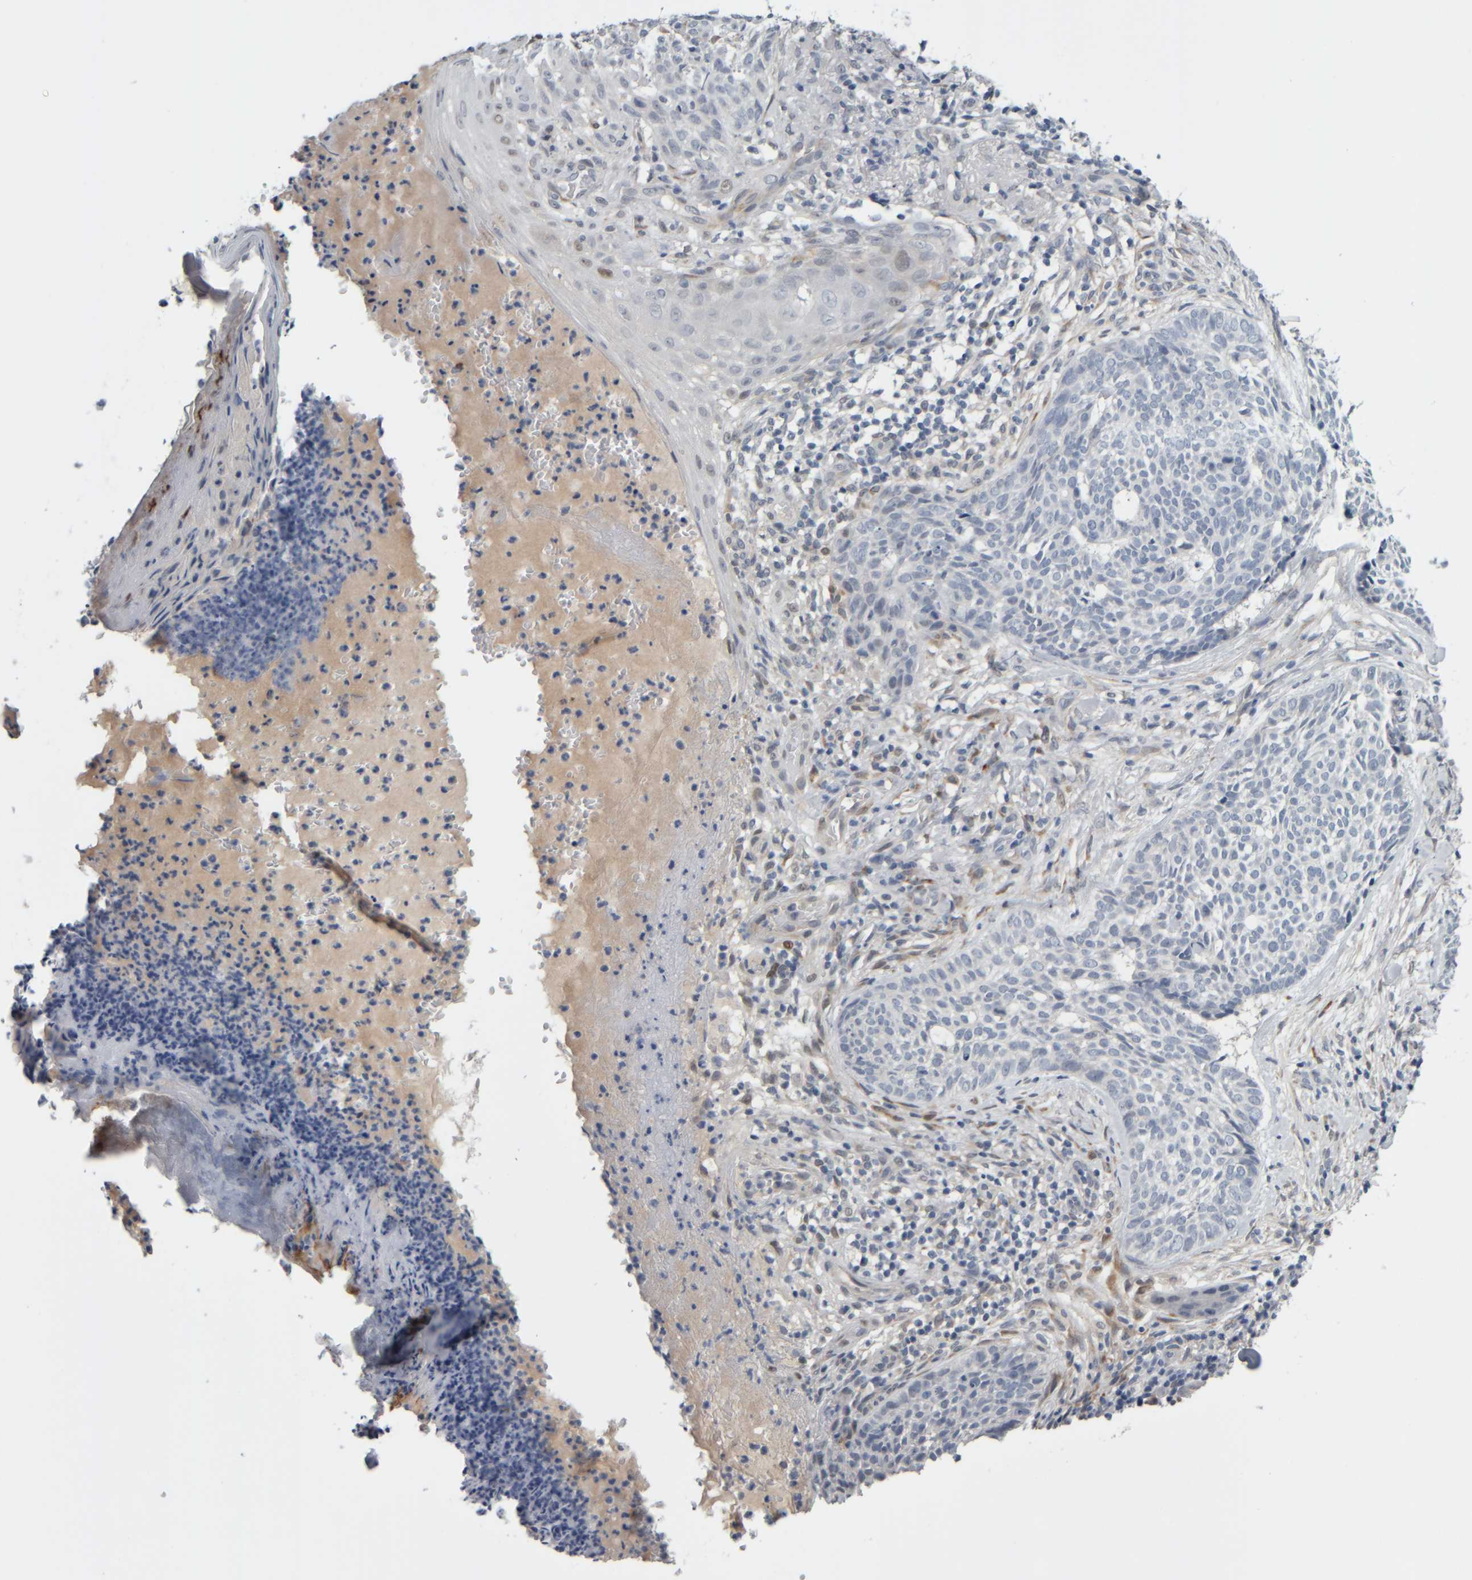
{"staining": {"intensity": "negative", "quantity": "none", "location": "none"}, "tissue": "skin cancer", "cell_type": "Tumor cells", "image_type": "cancer", "snomed": [{"axis": "morphology", "description": "Normal tissue, NOS"}, {"axis": "morphology", "description": "Basal cell carcinoma"}, {"axis": "topography", "description": "Skin"}], "caption": "Immunohistochemical staining of human skin cancer (basal cell carcinoma) shows no significant positivity in tumor cells. (Immunohistochemistry, brightfield microscopy, high magnification).", "gene": "COL14A1", "patient": {"sex": "male", "age": 67}}